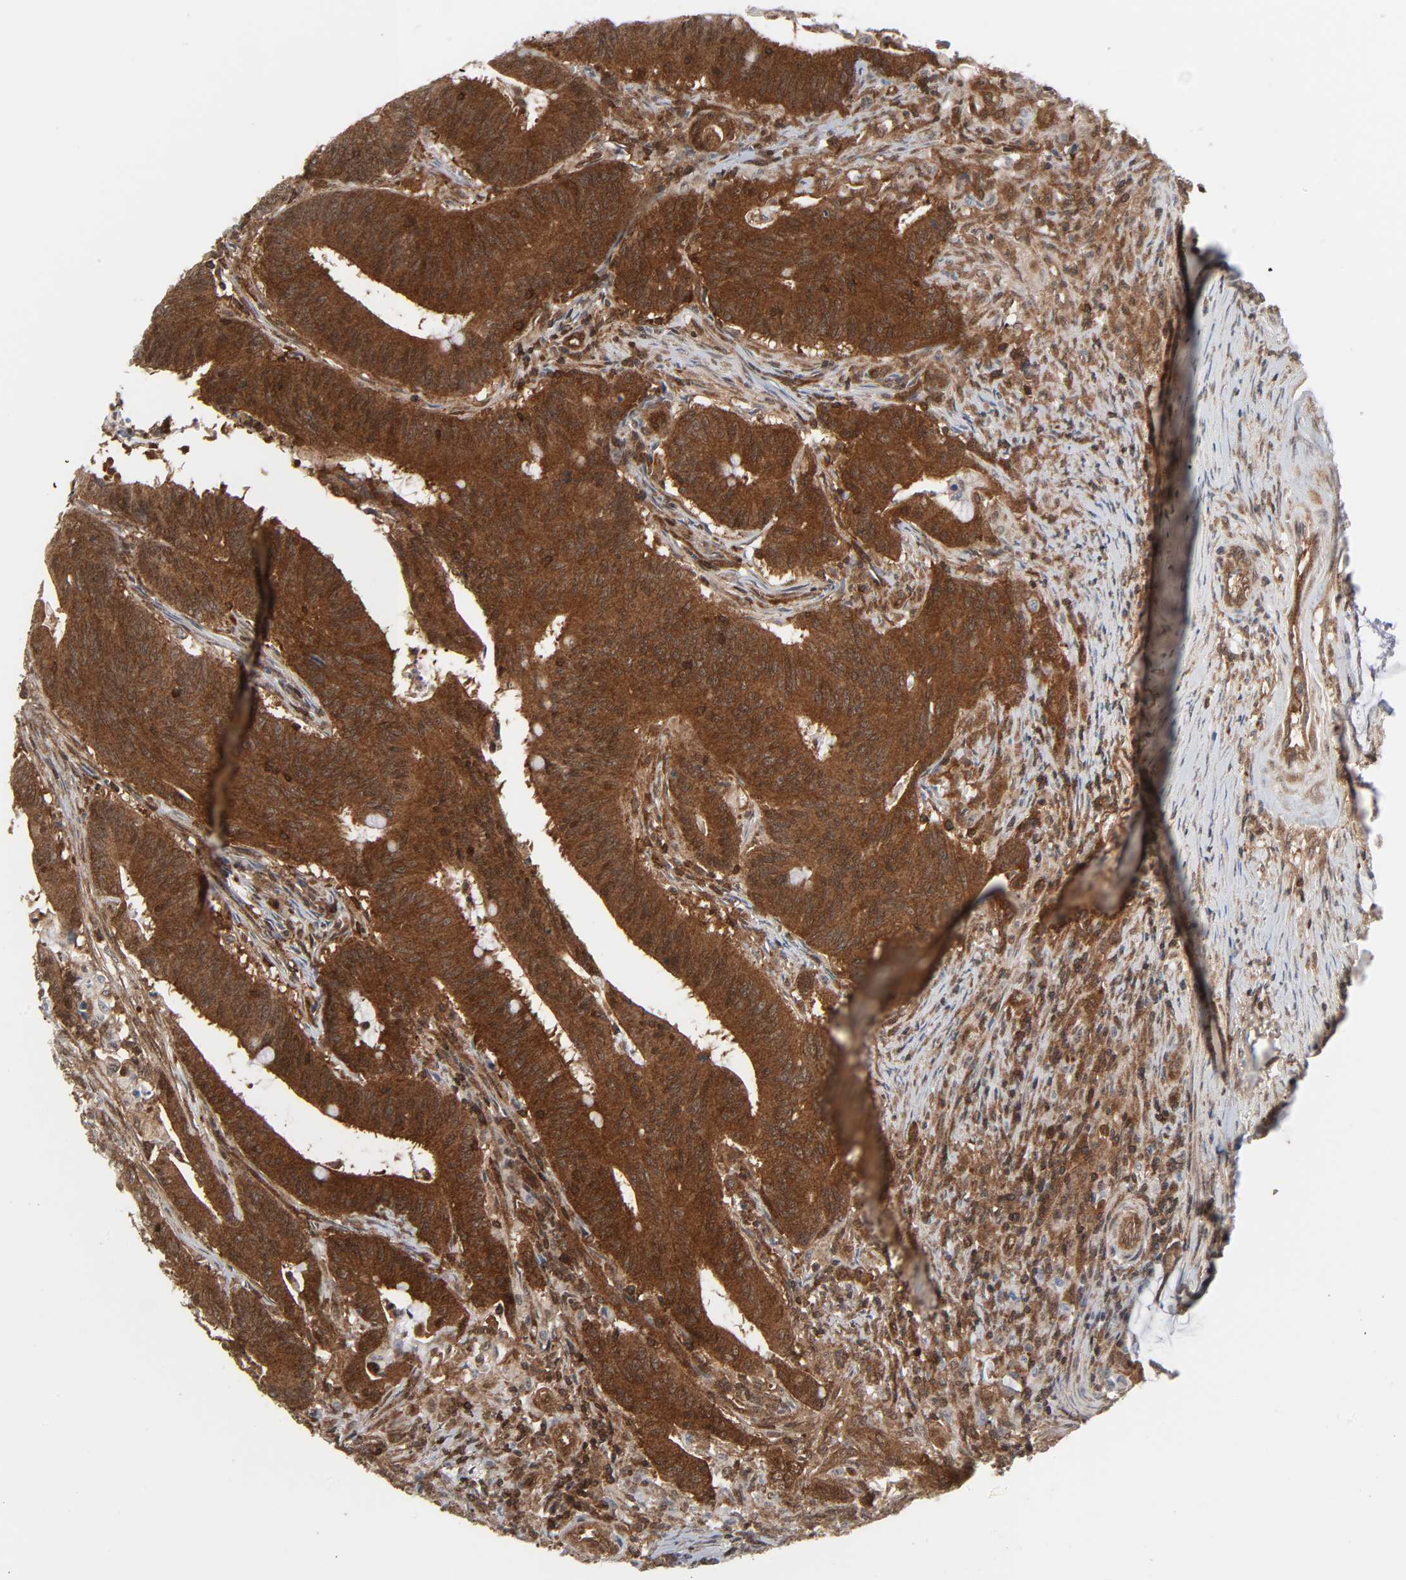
{"staining": {"intensity": "strong", "quantity": ">75%", "location": "cytoplasmic/membranous"}, "tissue": "colorectal cancer", "cell_type": "Tumor cells", "image_type": "cancer", "snomed": [{"axis": "morphology", "description": "Adenocarcinoma, NOS"}, {"axis": "topography", "description": "Colon"}], "caption": "Colorectal cancer (adenocarcinoma) tissue shows strong cytoplasmic/membranous positivity in about >75% of tumor cells", "gene": "GSK3A", "patient": {"sex": "male", "age": 45}}